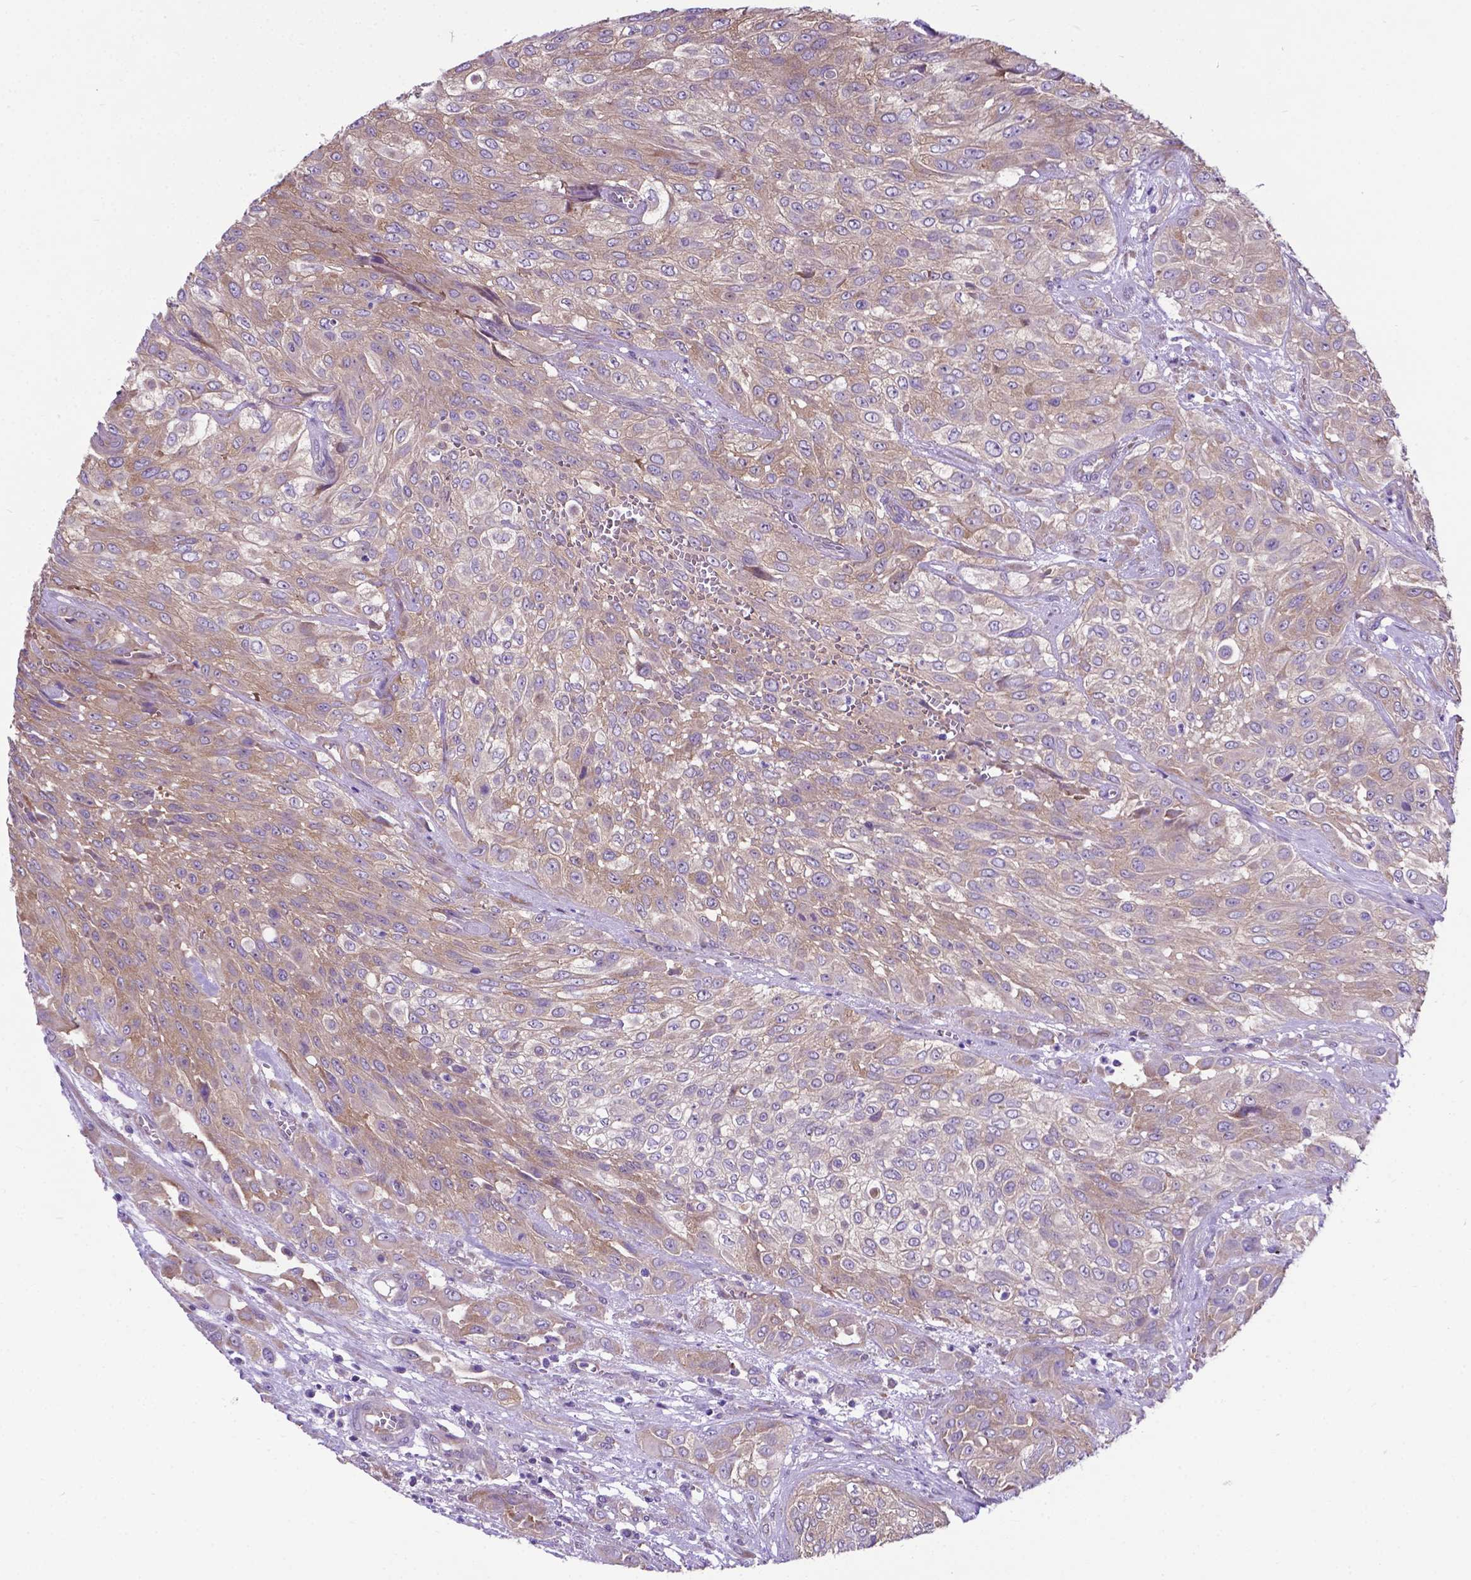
{"staining": {"intensity": "moderate", "quantity": ">75%", "location": "cytoplasmic/membranous"}, "tissue": "urothelial cancer", "cell_type": "Tumor cells", "image_type": "cancer", "snomed": [{"axis": "morphology", "description": "Urothelial carcinoma, High grade"}, {"axis": "topography", "description": "Urinary bladder"}], "caption": "The photomicrograph reveals staining of high-grade urothelial carcinoma, revealing moderate cytoplasmic/membranous protein staining (brown color) within tumor cells.", "gene": "RPL6", "patient": {"sex": "male", "age": 57}}